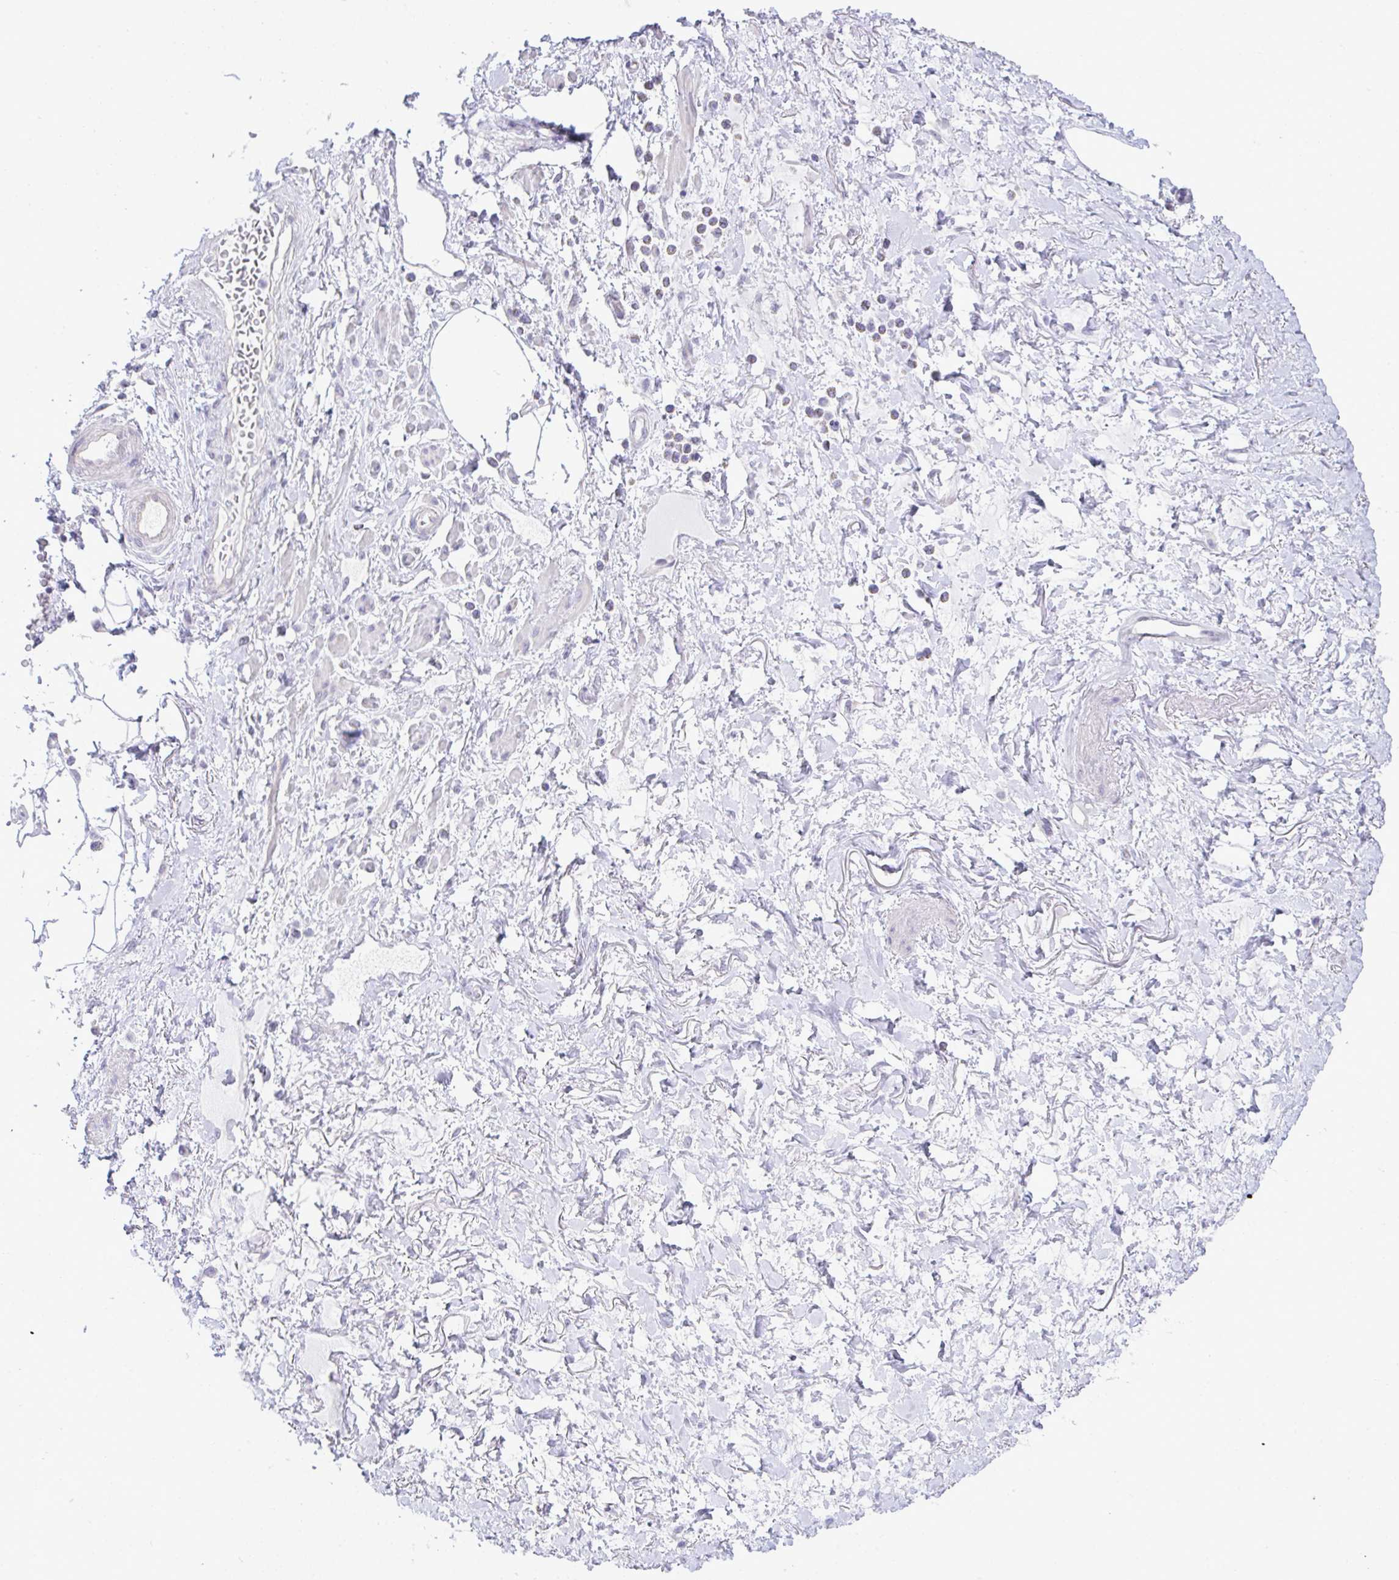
{"staining": {"intensity": "negative", "quantity": "none", "location": "none"}, "tissue": "adipose tissue", "cell_type": "Adipocytes", "image_type": "normal", "snomed": [{"axis": "morphology", "description": "Normal tissue, NOS"}, {"axis": "topography", "description": "Vagina"}, {"axis": "topography", "description": "Peripheral nerve tissue"}], "caption": "High power microscopy micrograph of an IHC micrograph of unremarkable adipose tissue, revealing no significant expression in adipocytes. (IHC, brightfield microscopy, high magnification).", "gene": "ATP6V0D2", "patient": {"sex": "female", "age": 71}}